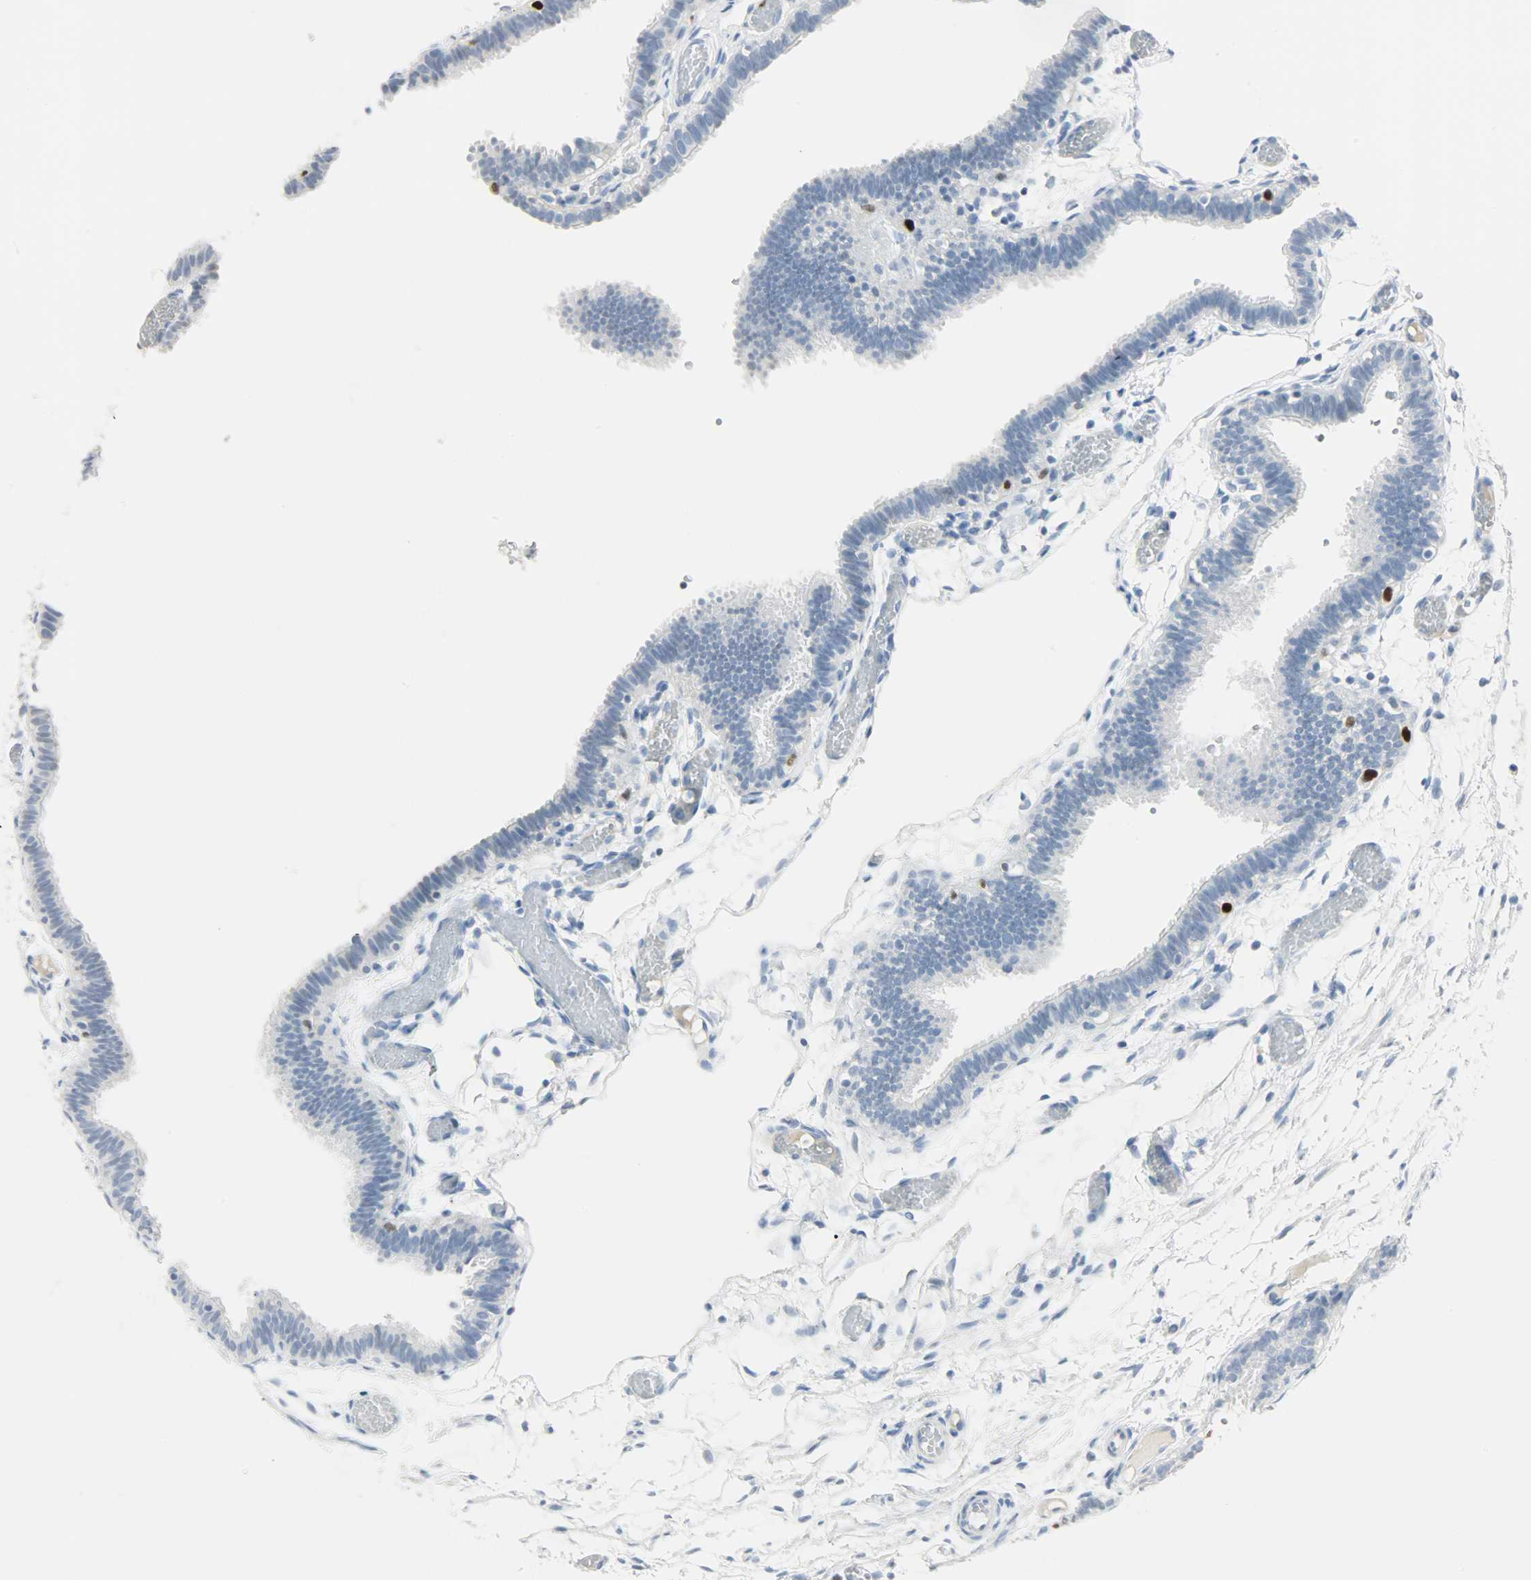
{"staining": {"intensity": "strong", "quantity": "<25%", "location": "nuclear"}, "tissue": "fallopian tube", "cell_type": "Glandular cells", "image_type": "normal", "snomed": [{"axis": "morphology", "description": "Normal tissue, NOS"}, {"axis": "topography", "description": "Fallopian tube"}], "caption": "Immunohistochemistry (IHC) histopathology image of normal human fallopian tube stained for a protein (brown), which shows medium levels of strong nuclear staining in about <25% of glandular cells.", "gene": "HELLS", "patient": {"sex": "female", "age": 29}}